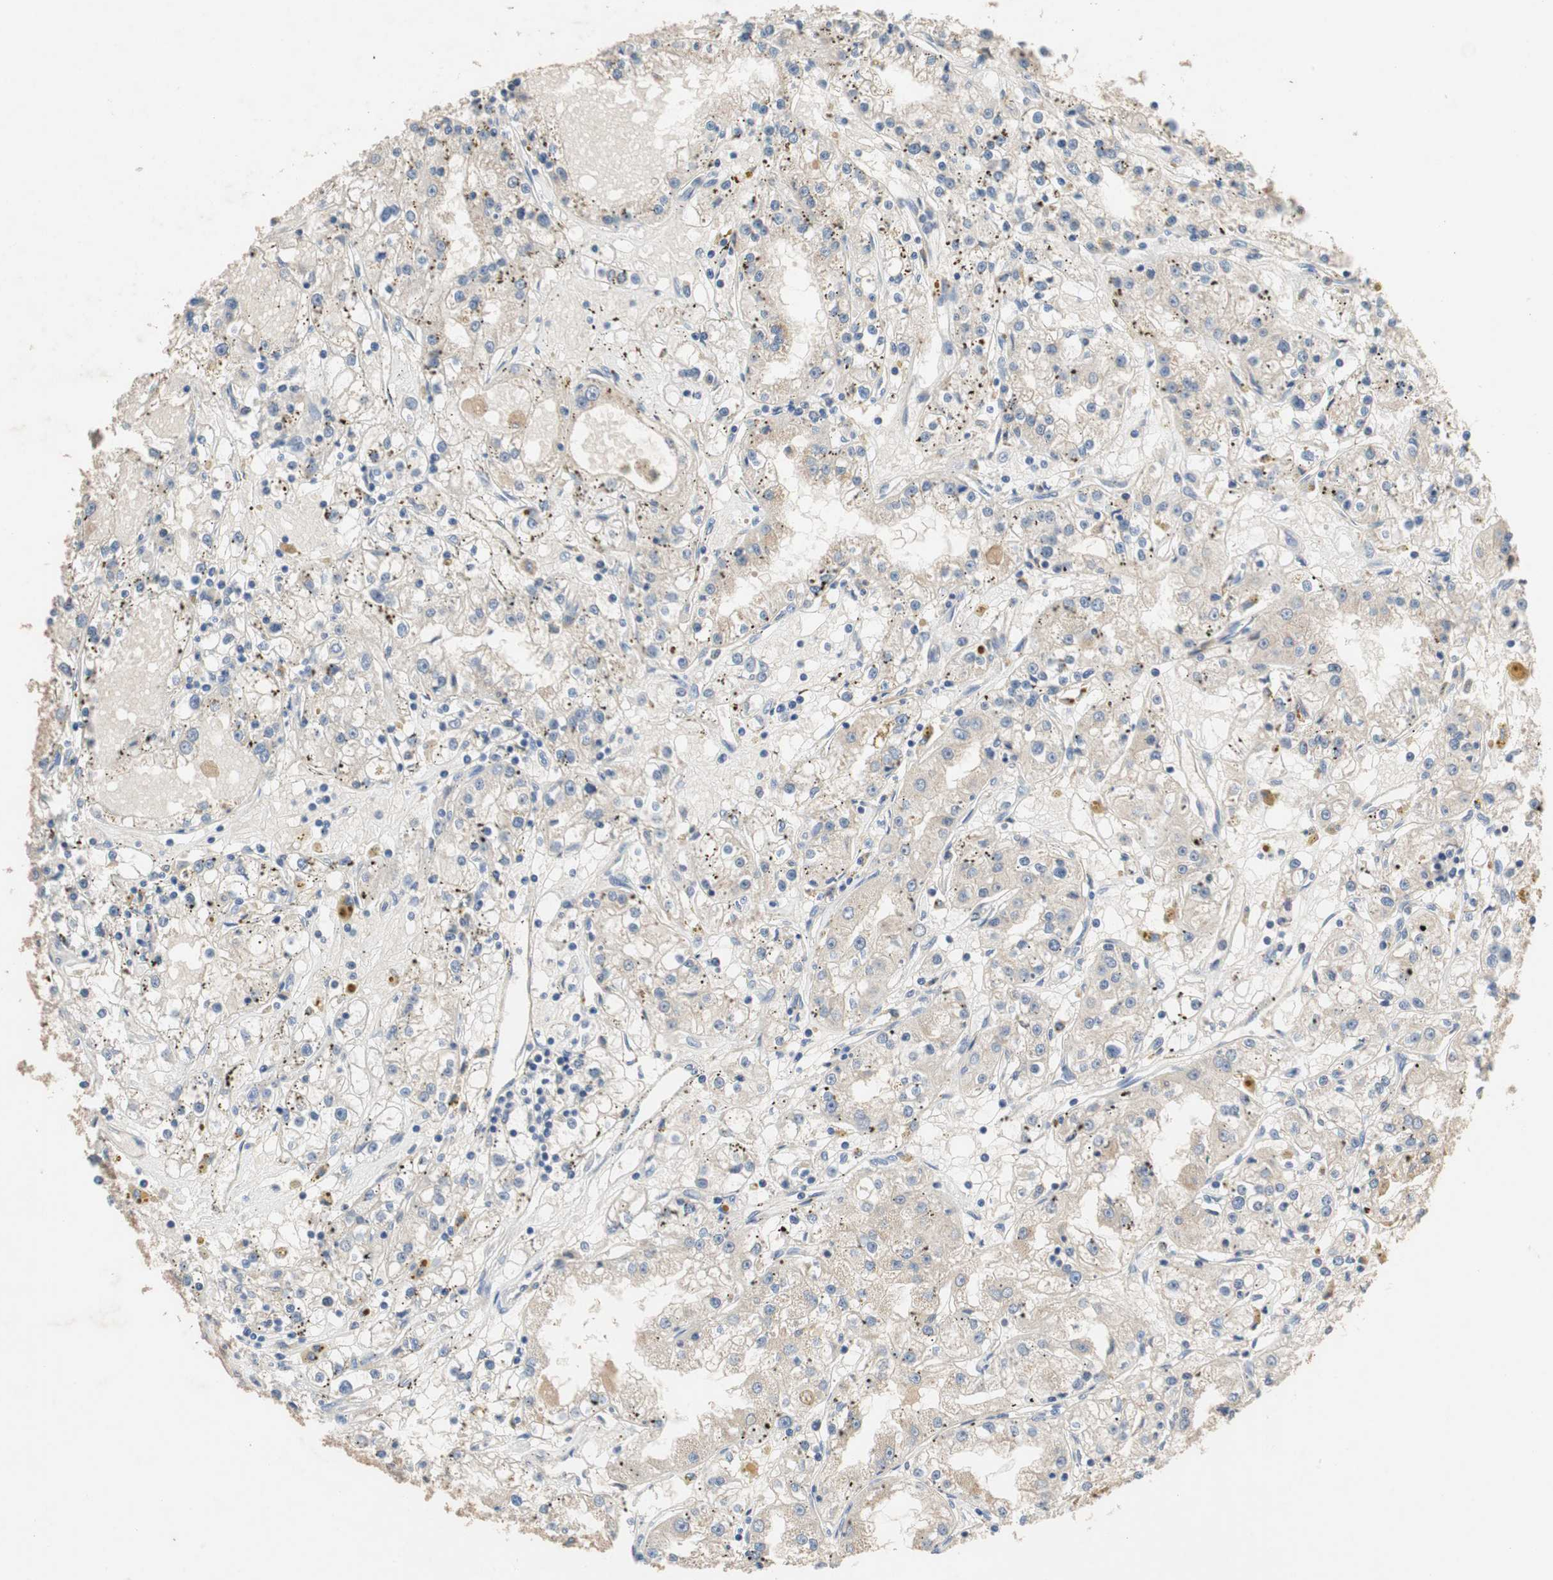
{"staining": {"intensity": "weak", "quantity": "25%-75%", "location": "cytoplasmic/membranous"}, "tissue": "renal cancer", "cell_type": "Tumor cells", "image_type": "cancer", "snomed": [{"axis": "morphology", "description": "Adenocarcinoma, NOS"}, {"axis": "topography", "description": "Kidney"}], "caption": "A low amount of weak cytoplasmic/membranous staining is appreciated in about 25%-75% of tumor cells in renal cancer (adenocarcinoma) tissue. The staining is performed using DAB brown chromogen to label protein expression. The nuclei are counter-stained blue using hematoxylin.", "gene": "ADAP1", "patient": {"sex": "male", "age": 56}}